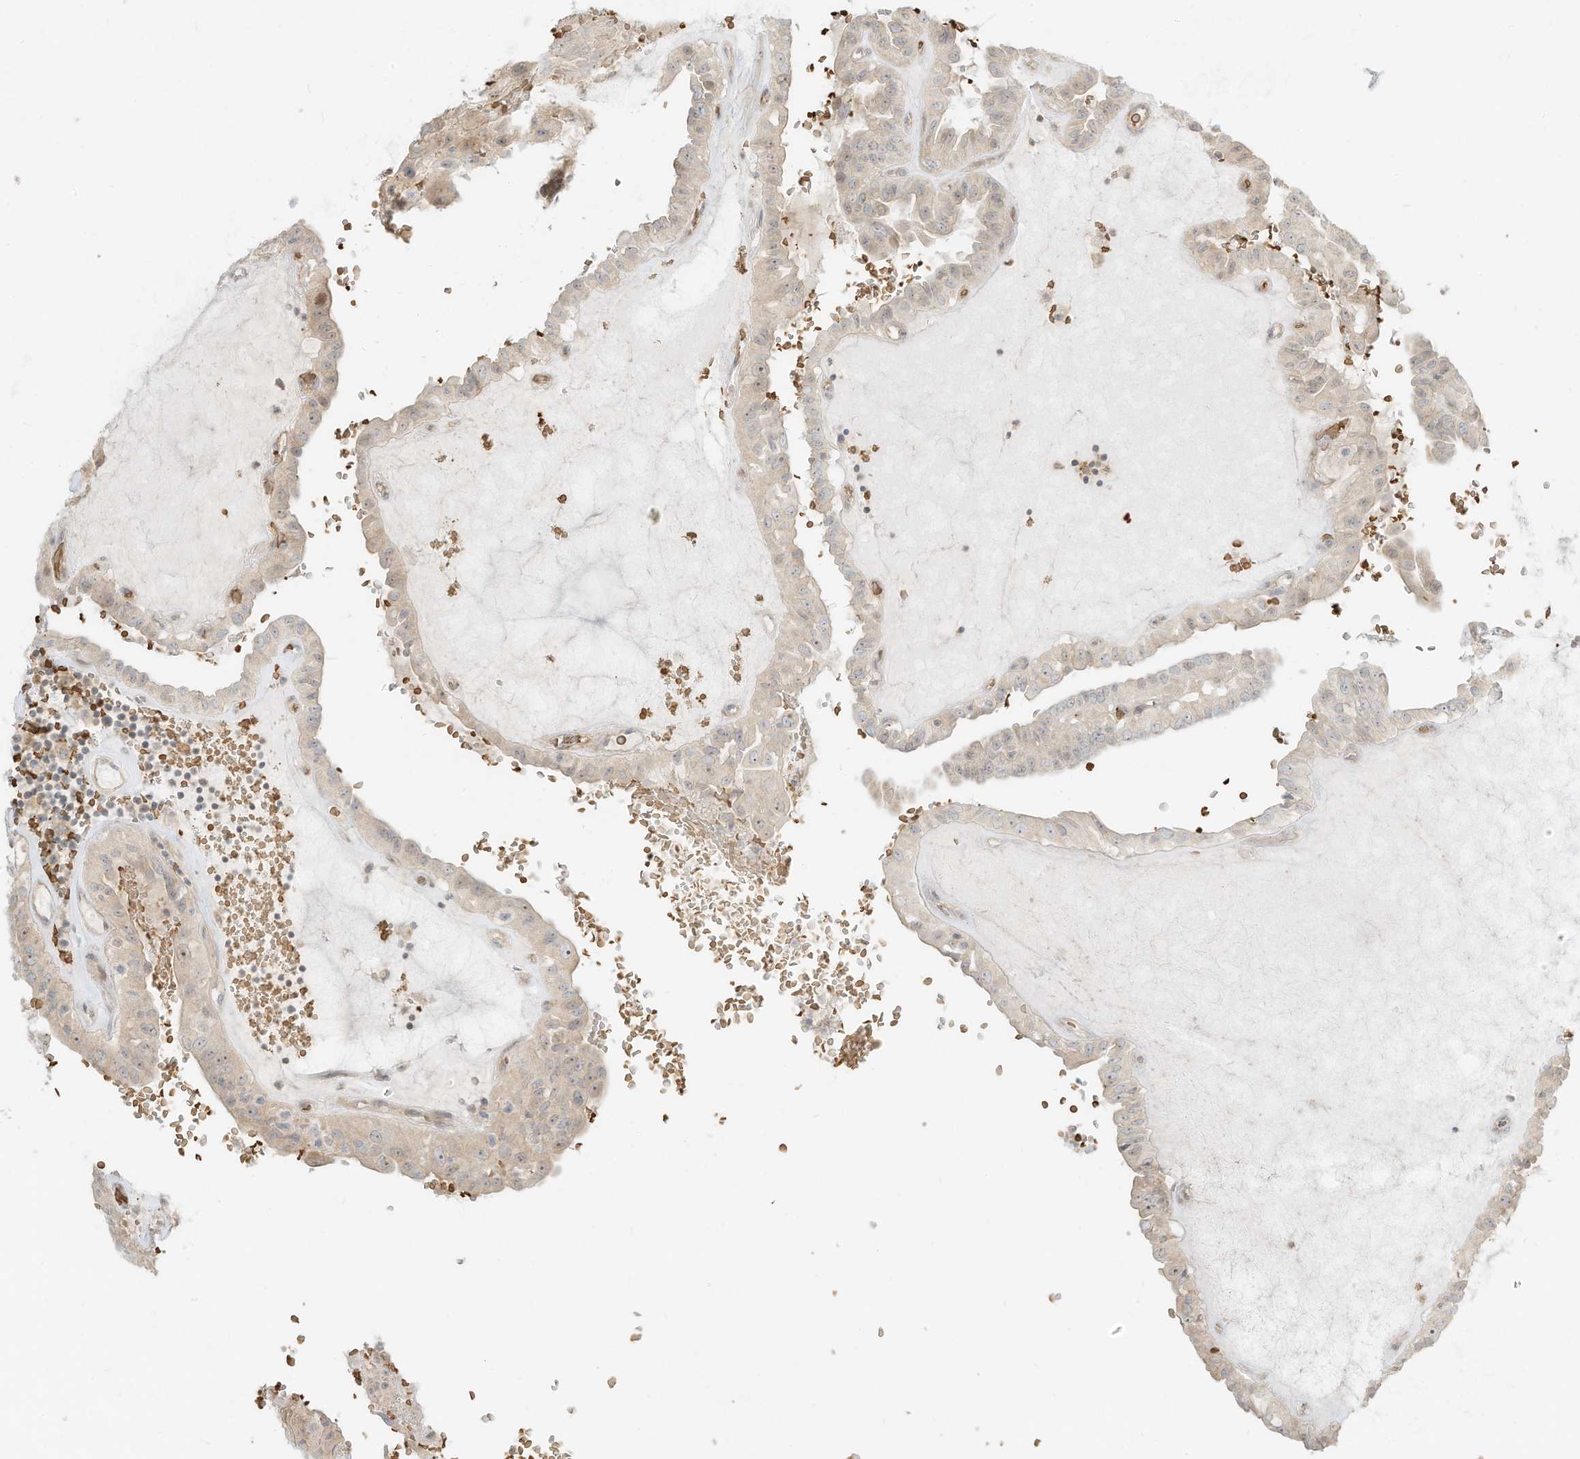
{"staining": {"intensity": "weak", "quantity": "<25%", "location": "cytoplasmic/membranous"}, "tissue": "thyroid cancer", "cell_type": "Tumor cells", "image_type": "cancer", "snomed": [{"axis": "morphology", "description": "Papillary adenocarcinoma, NOS"}, {"axis": "topography", "description": "Thyroid gland"}], "caption": "Tumor cells are negative for protein expression in human thyroid cancer.", "gene": "OFD1", "patient": {"sex": "male", "age": 77}}